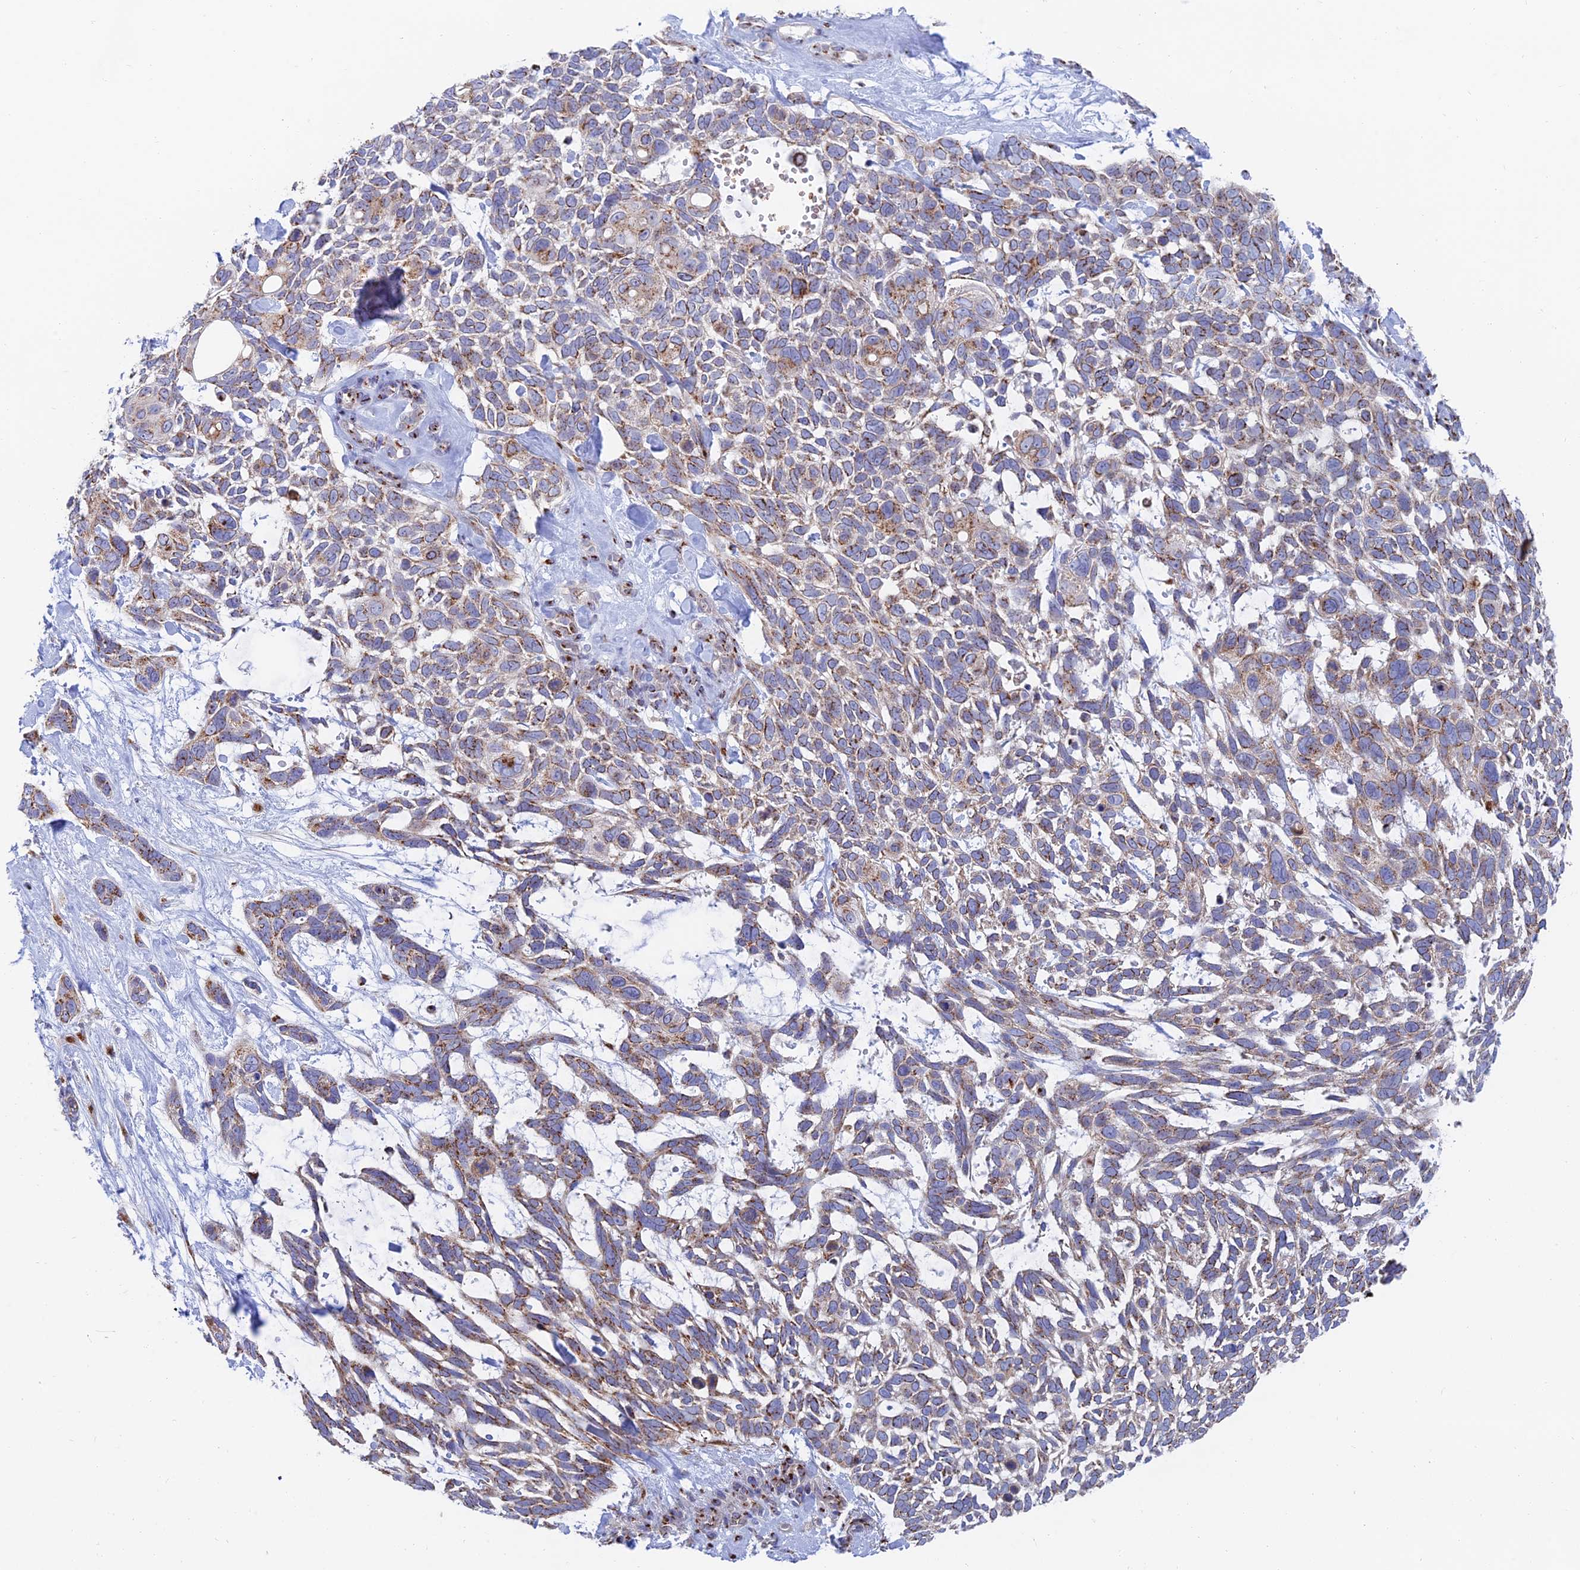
{"staining": {"intensity": "moderate", "quantity": "25%-75%", "location": "cytoplasmic/membranous"}, "tissue": "skin cancer", "cell_type": "Tumor cells", "image_type": "cancer", "snomed": [{"axis": "morphology", "description": "Basal cell carcinoma"}, {"axis": "topography", "description": "Skin"}], "caption": "The image demonstrates a brown stain indicating the presence of a protein in the cytoplasmic/membranous of tumor cells in skin basal cell carcinoma.", "gene": "HS2ST1", "patient": {"sex": "male", "age": 88}}